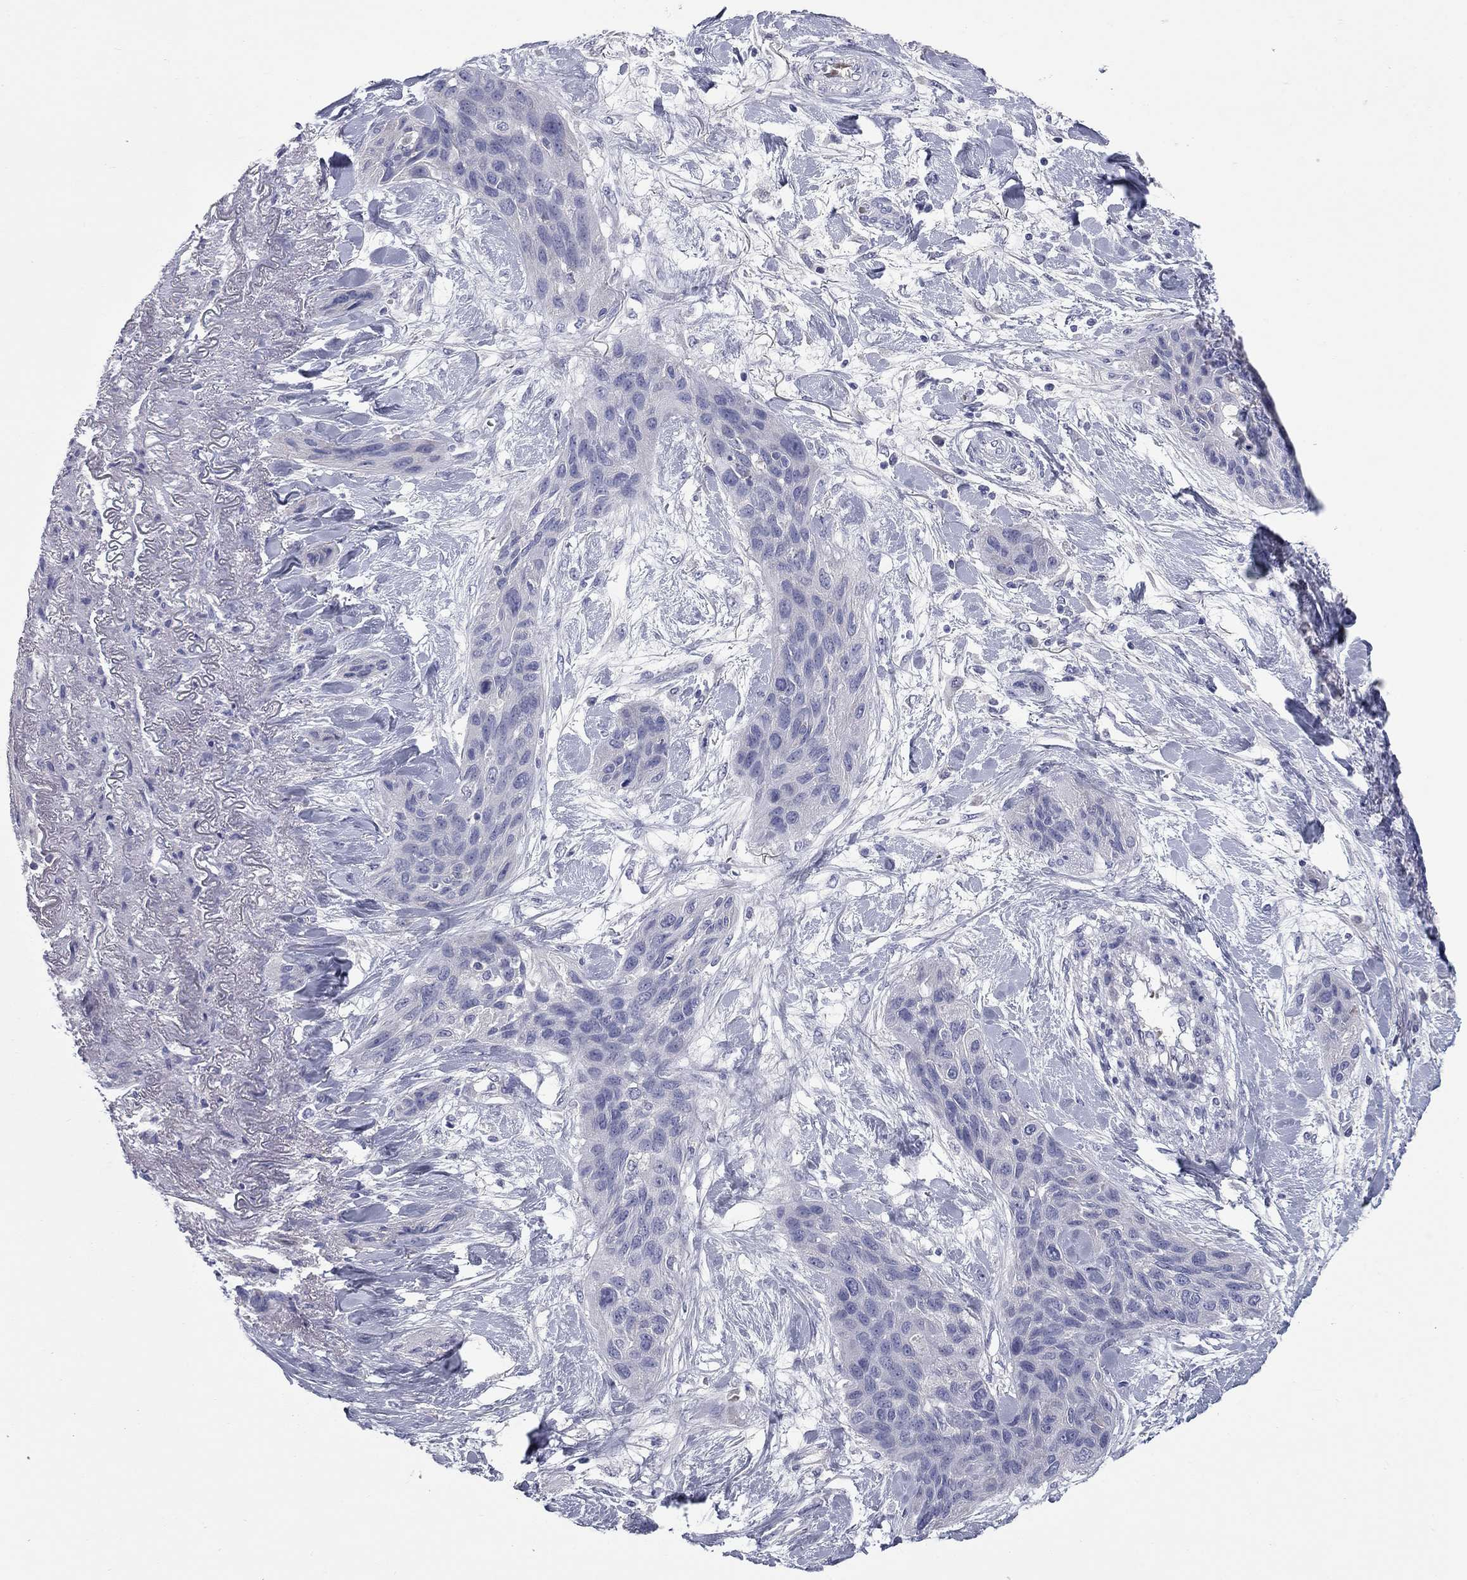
{"staining": {"intensity": "negative", "quantity": "none", "location": "none"}, "tissue": "lung cancer", "cell_type": "Tumor cells", "image_type": "cancer", "snomed": [{"axis": "morphology", "description": "Squamous cell carcinoma, NOS"}, {"axis": "topography", "description": "Lung"}], "caption": "Immunohistochemistry histopathology image of squamous cell carcinoma (lung) stained for a protein (brown), which displays no expression in tumor cells.", "gene": "UNC119B", "patient": {"sex": "female", "age": 70}}